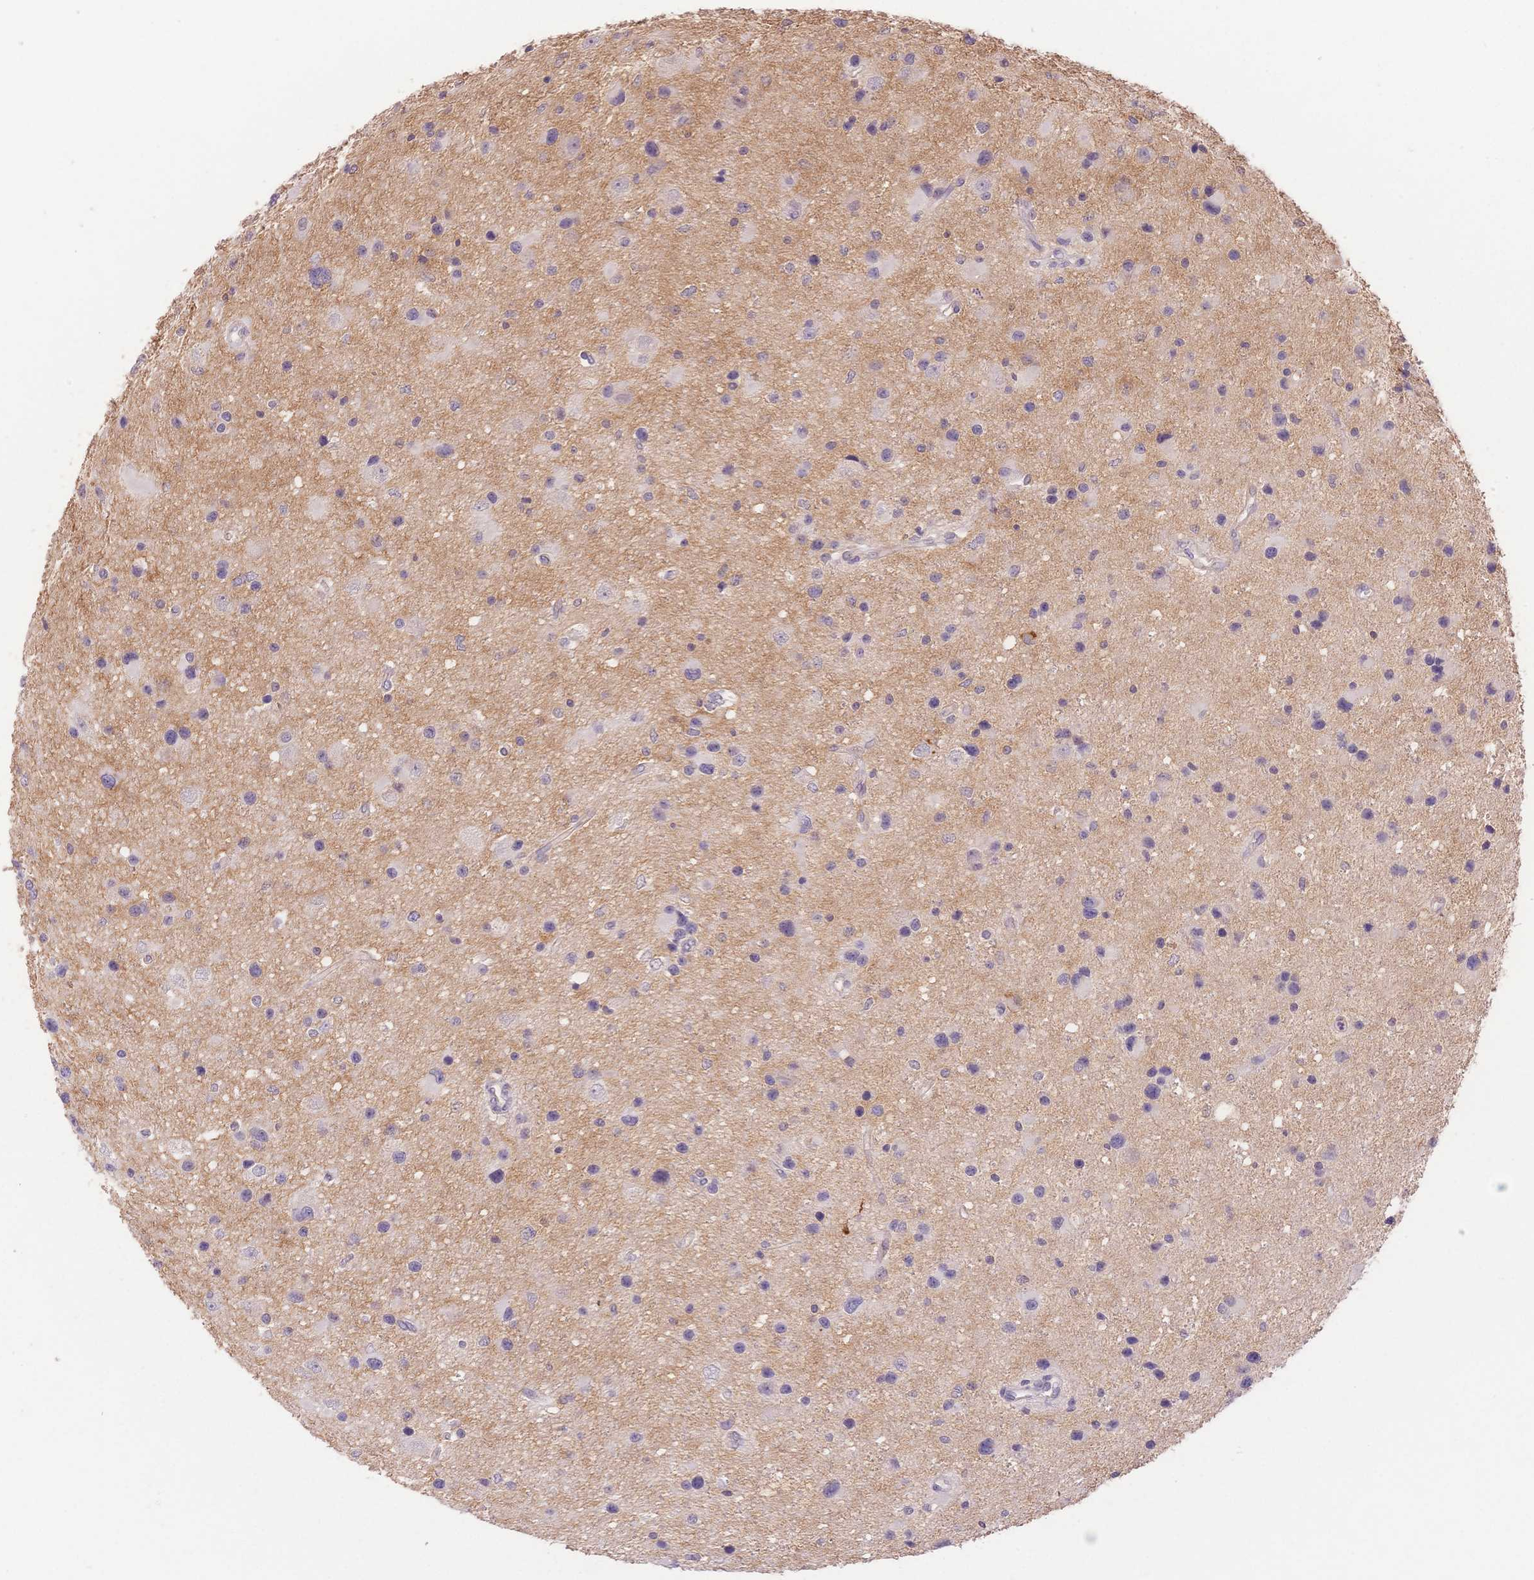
{"staining": {"intensity": "negative", "quantity": "none", "location": "none"}, "tissue": "glioma", "cell_type": "Tumor cells", "image_type": "cancer", "snomed": [{"axis": "morphology", "description": "Glioma, malignant, Low grade"}, {"axis": "topography", "description": "Brain"}], "caption": "Micrograph shows no significant protein positivity in tumor cells of malignant glioma (low-grade).", "gene": "MYOM1", "patient": {"sex": "female", "age": 32}}